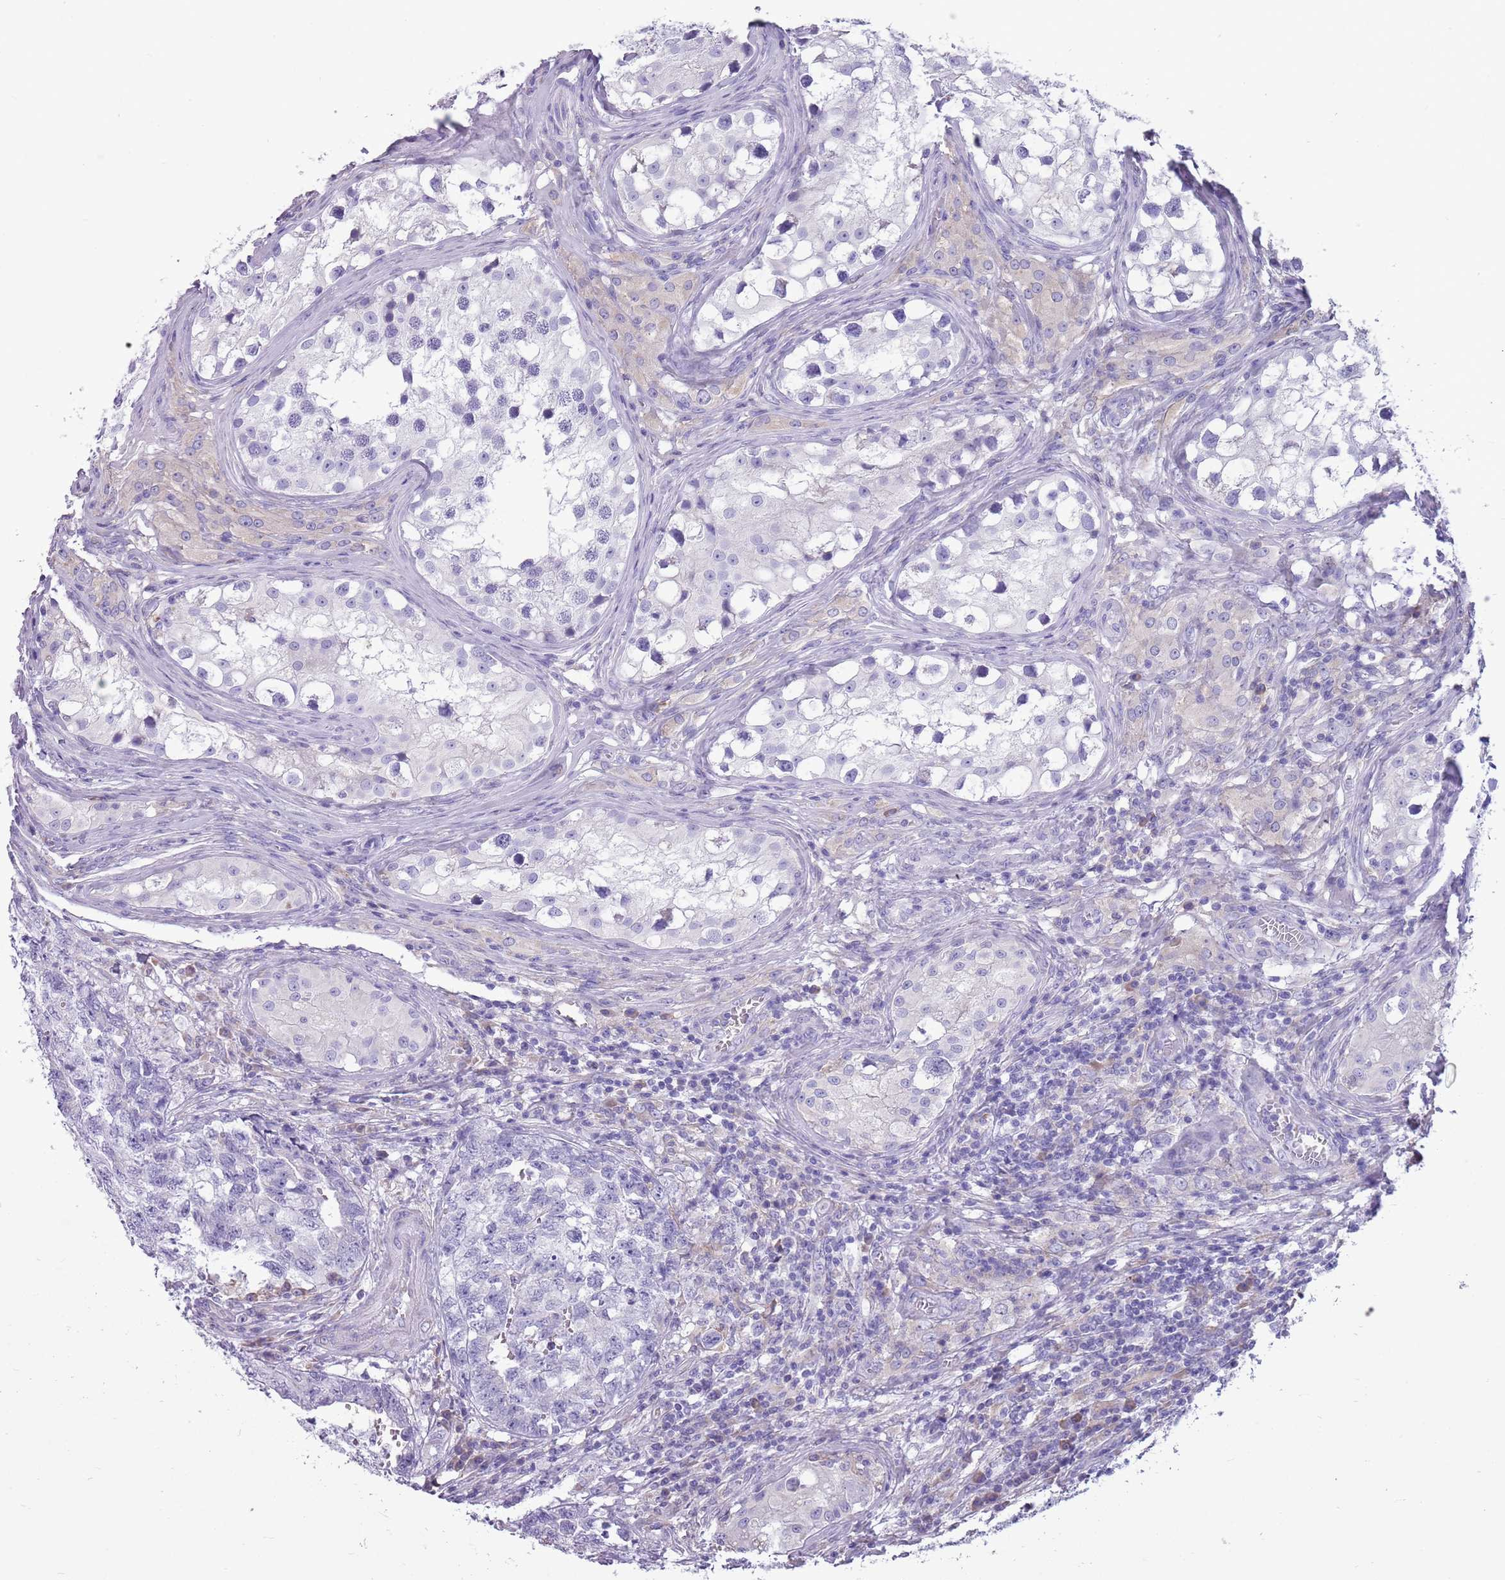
{"staining": {"intensity": "negative", "quantity": "none", "location": "none"}, "tissue": "testis cancer", "cell_type": "Tumor cells", "image_type": "cancer", "snomed": [{"axis": "morphology", "description": "Carcinoma, Embryonal, NOS"}, {"axis": "topography", "description": "Testis"}], "caption": "This is an IHC photomicrograph of human embryonal carcinoma (testis). There is no positivity in tumor cells.", "gene": "KCTD19", "patient": {"sex": "male", "age": 31}}